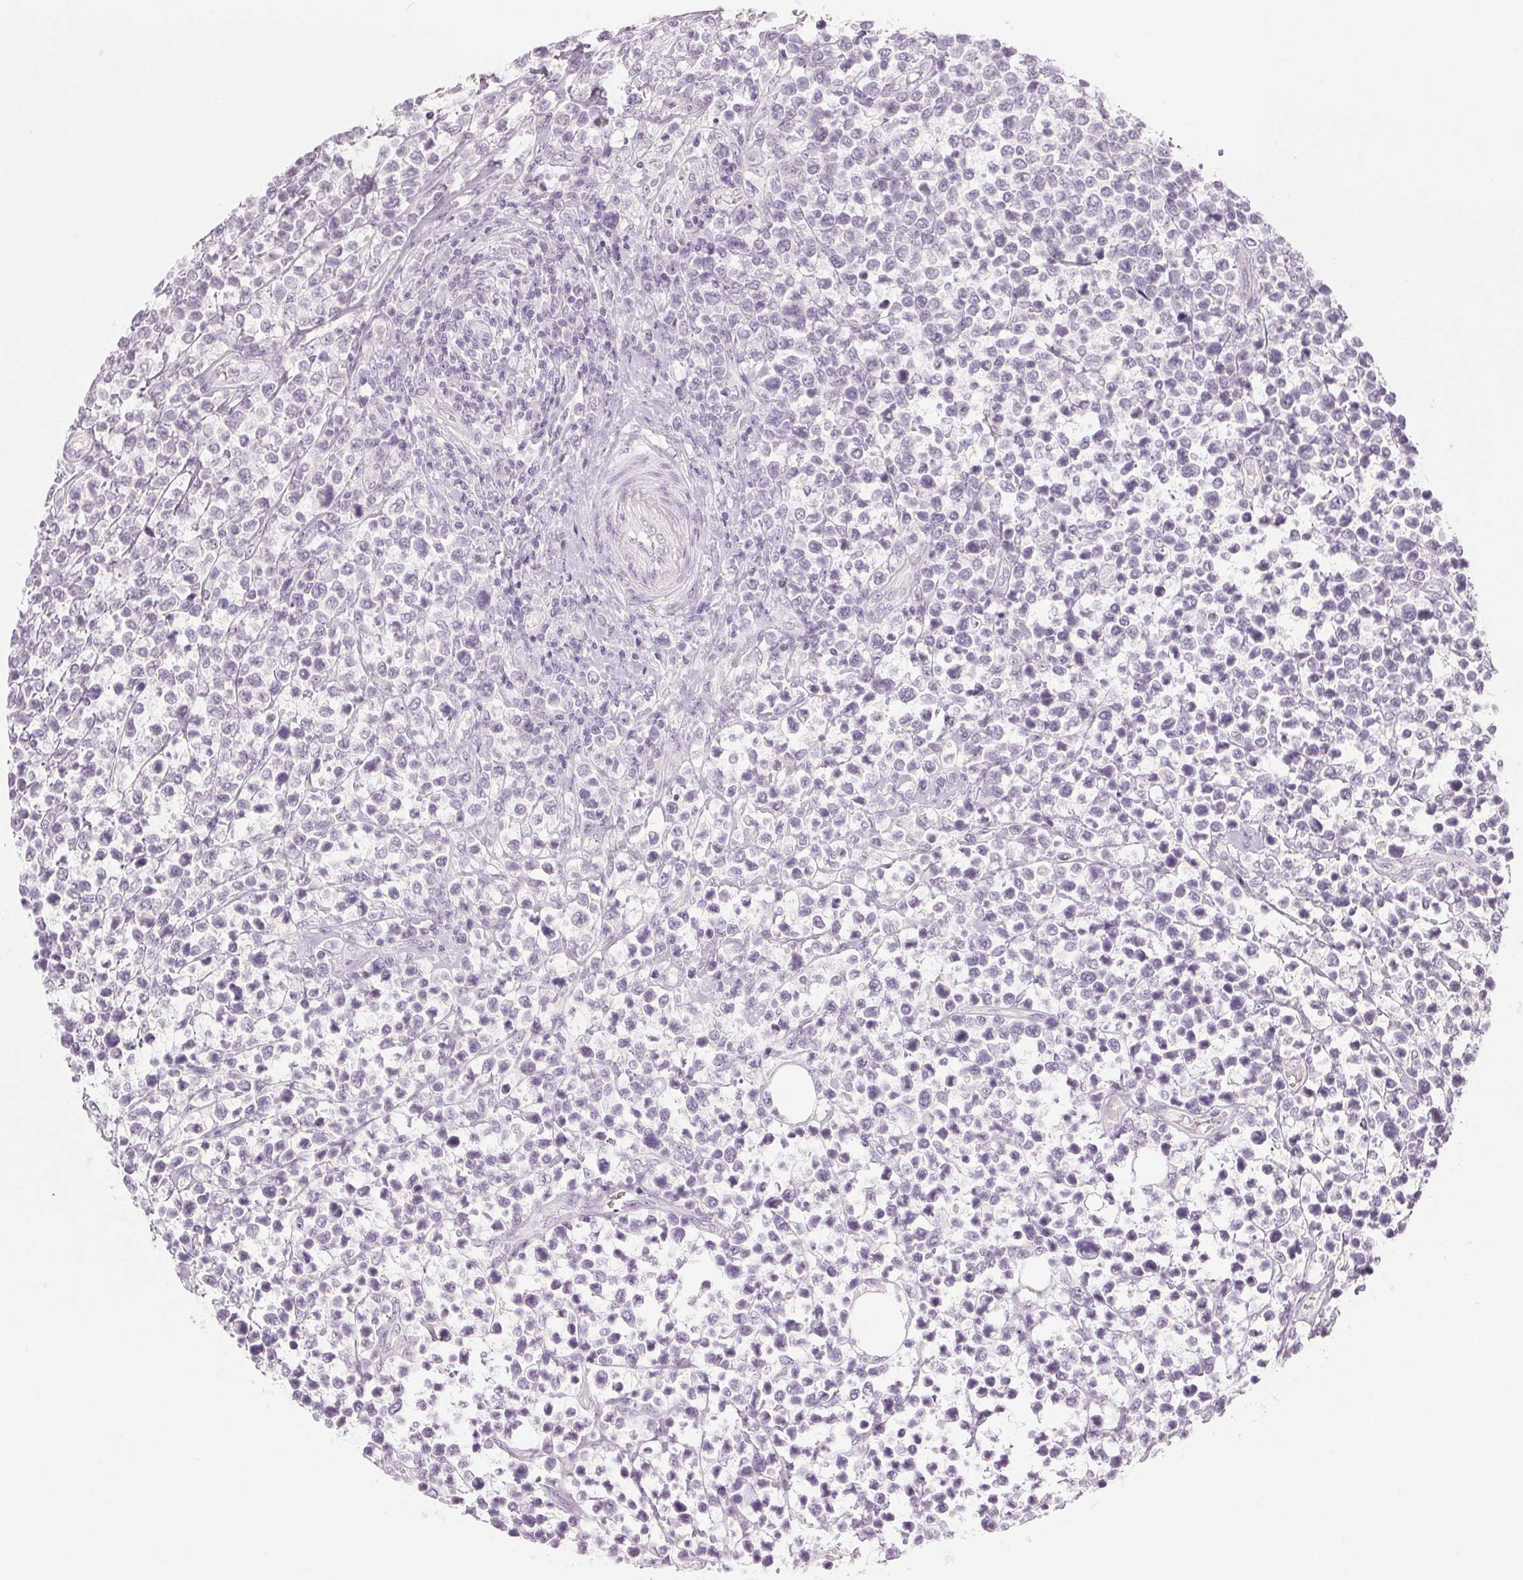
{"staining": {"intensity": "negative", "quantity": "none", "location": "none"}, "tissue": "lymphoma", "cell_type": "Tumor cells", "image_type": "cancer", "snomed": [{"axis": "morphology", "description": "Malignant lymphoma, non-Hodgkin's type, High grade"}, {"axis": "topography", "description": "Soft tissue"}], "caption": "A high-resolution image shows immunohistochemistry (IHC) staining of high-grade malignant lymphoma, non-Hodgkin's type, which shows no significant positivity in tumor cells.", "gene": "EHHADH", "patient": {"sex": "female", "age": 56}}